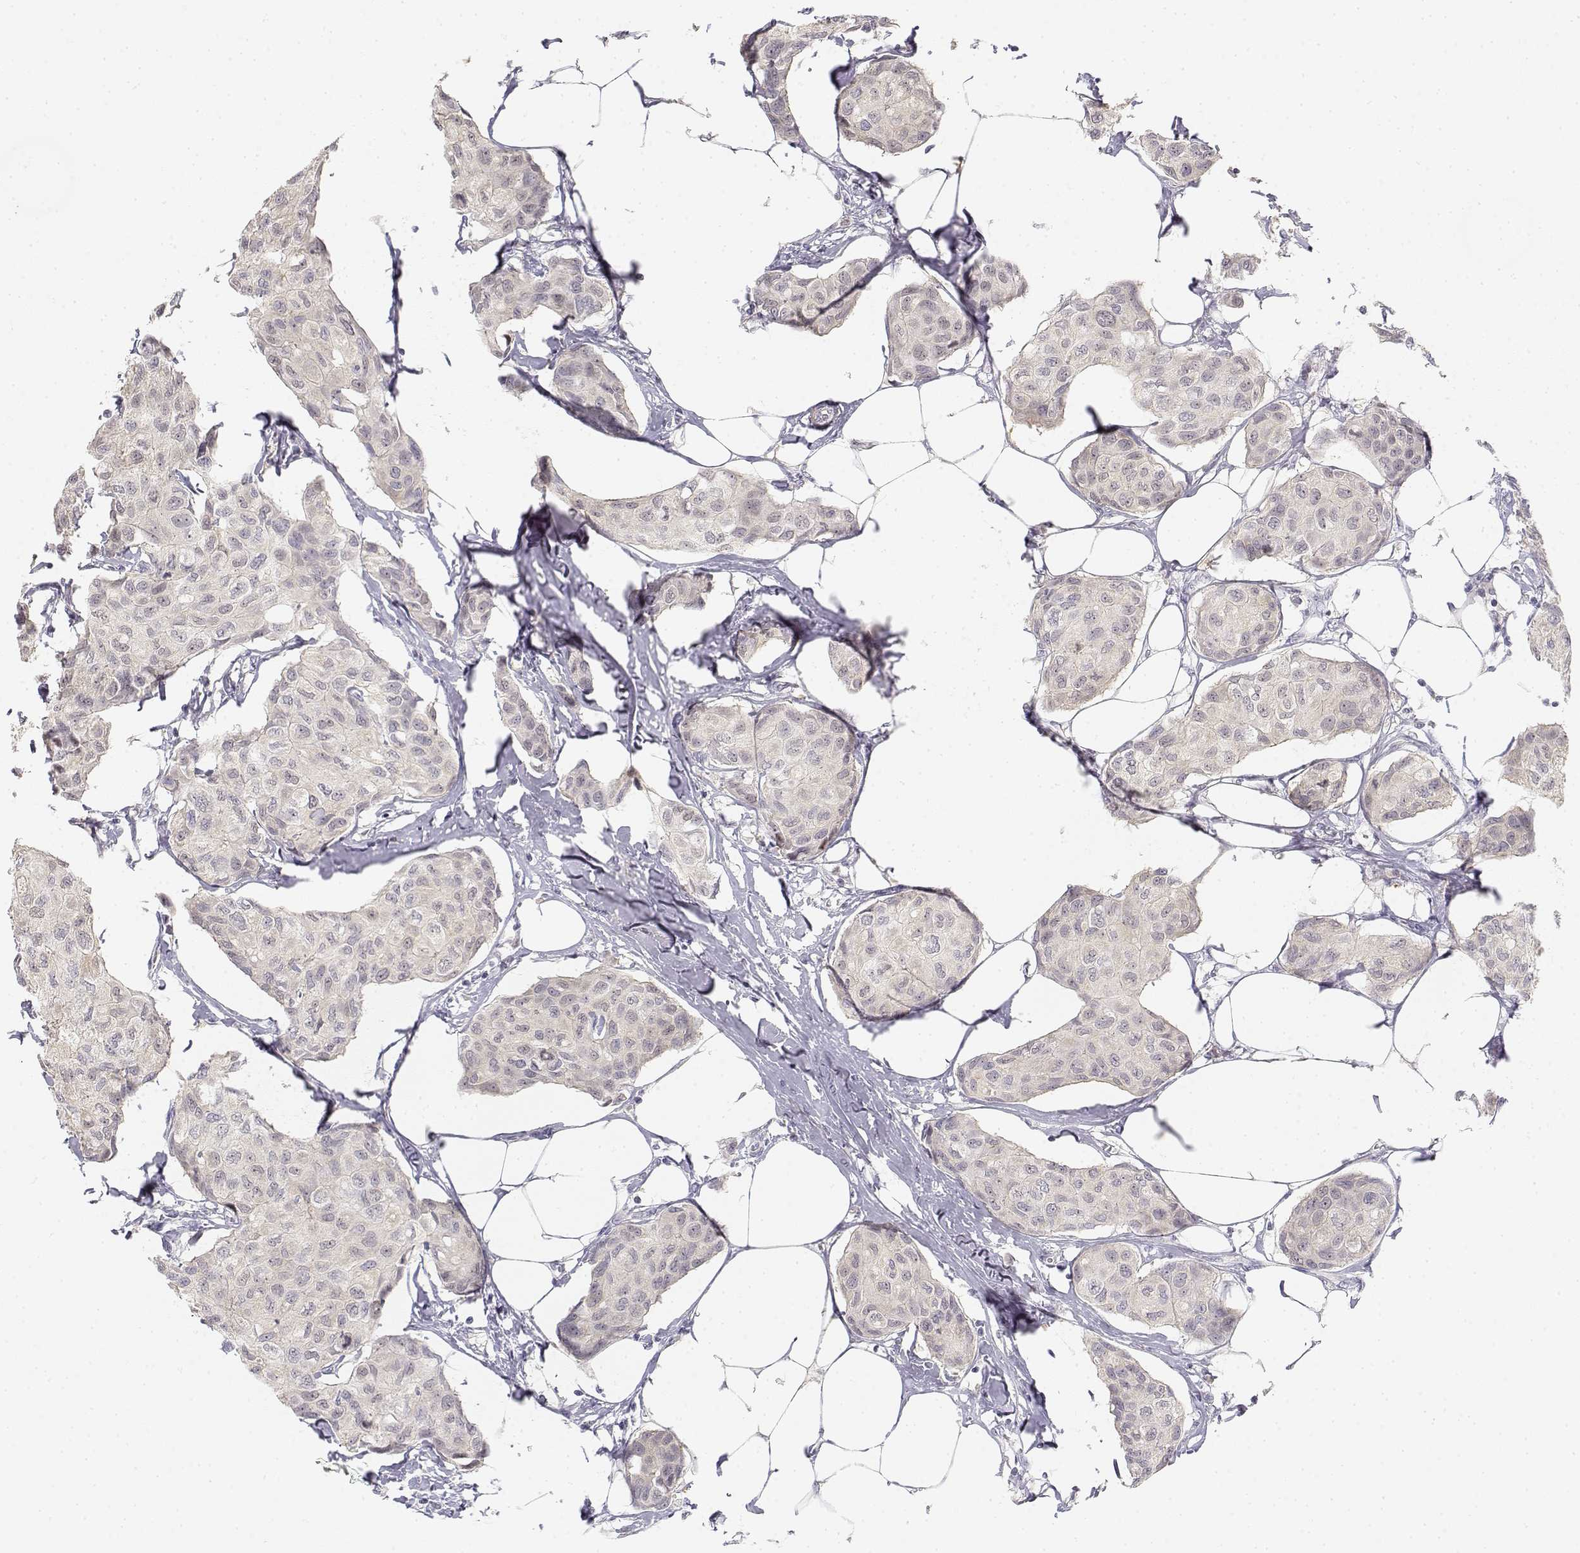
{"staining": {"intensity": "negative", "quantity": "none", "location": "none"}, "tissue": "breast cancer", "cell_type": "Tumor cells", "image_type": "cancer", "snomed": [{"axis": "morphology", "description": "Duct carcinoma"}, {"axis": "topography", "description": "Breast"}], "caption": "Immunohistochemistry (IHC) of breast cancer (infiltrating ductal carcinoma) reveals no staining in tumor cells.", "gene": "GLIPR1L2", "patient": {"sex": "female", "age": 80}}